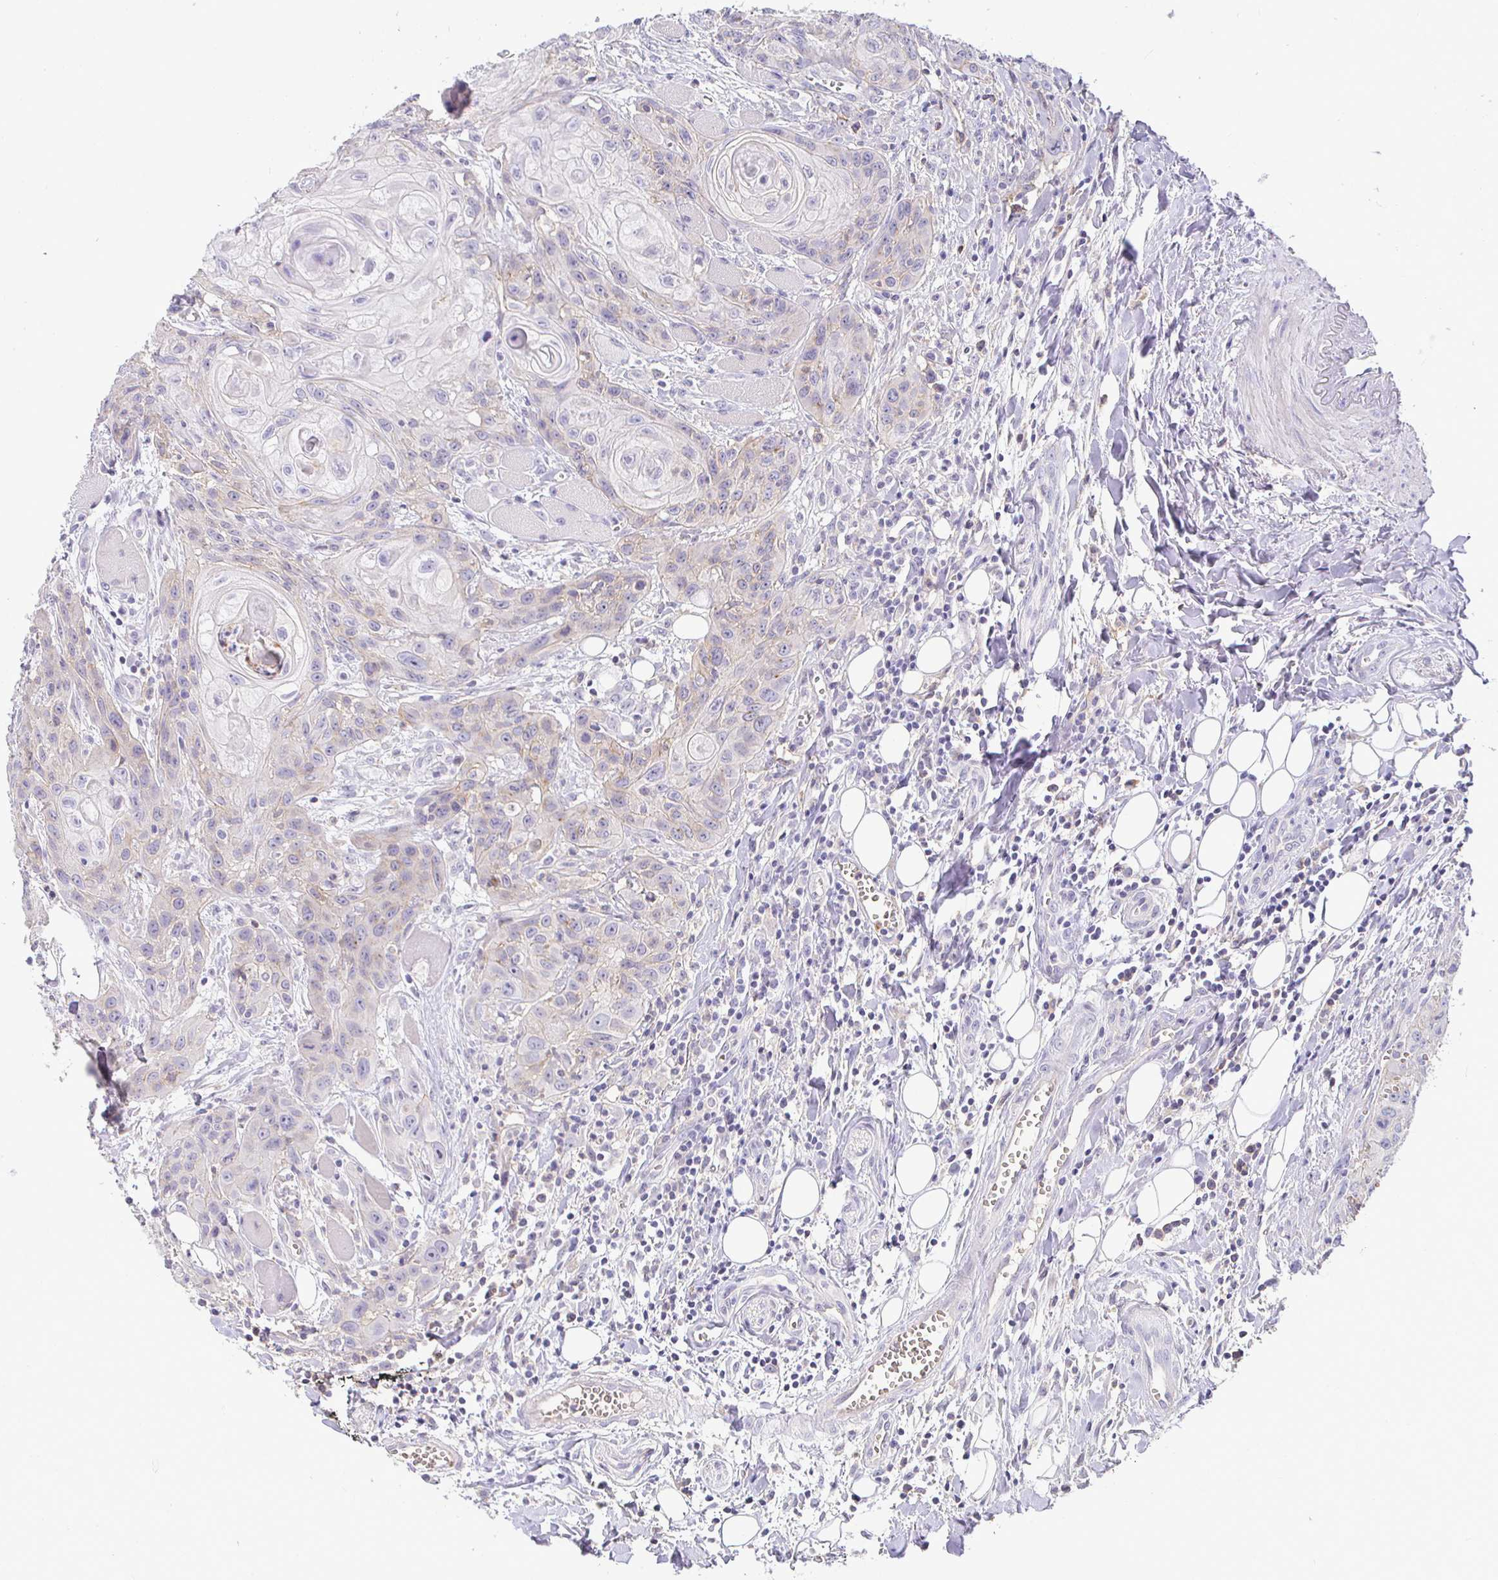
{"staining": {"intensity": "weak", "quantity": "<25%", "location": "cytoplasmic/membranous"}, "tissue": "head and neck cancer", "cell_type": "Tumor cells", "image_type": "cancer", "snomed": [{"axis": "morphology", "description": "Squamous cell carcinoma, NOS"}, {"axis": "topography", "description": "Oral tissue"}, {"axis": "topography", "description": "Head-Neck"}], "caption": "The photomicrograph shows no significant expression in tumor cells of squamous cell carcinoma (head and neck).", "gene": "SIRPA", "patient": {"sex": "male", "age": 58}}